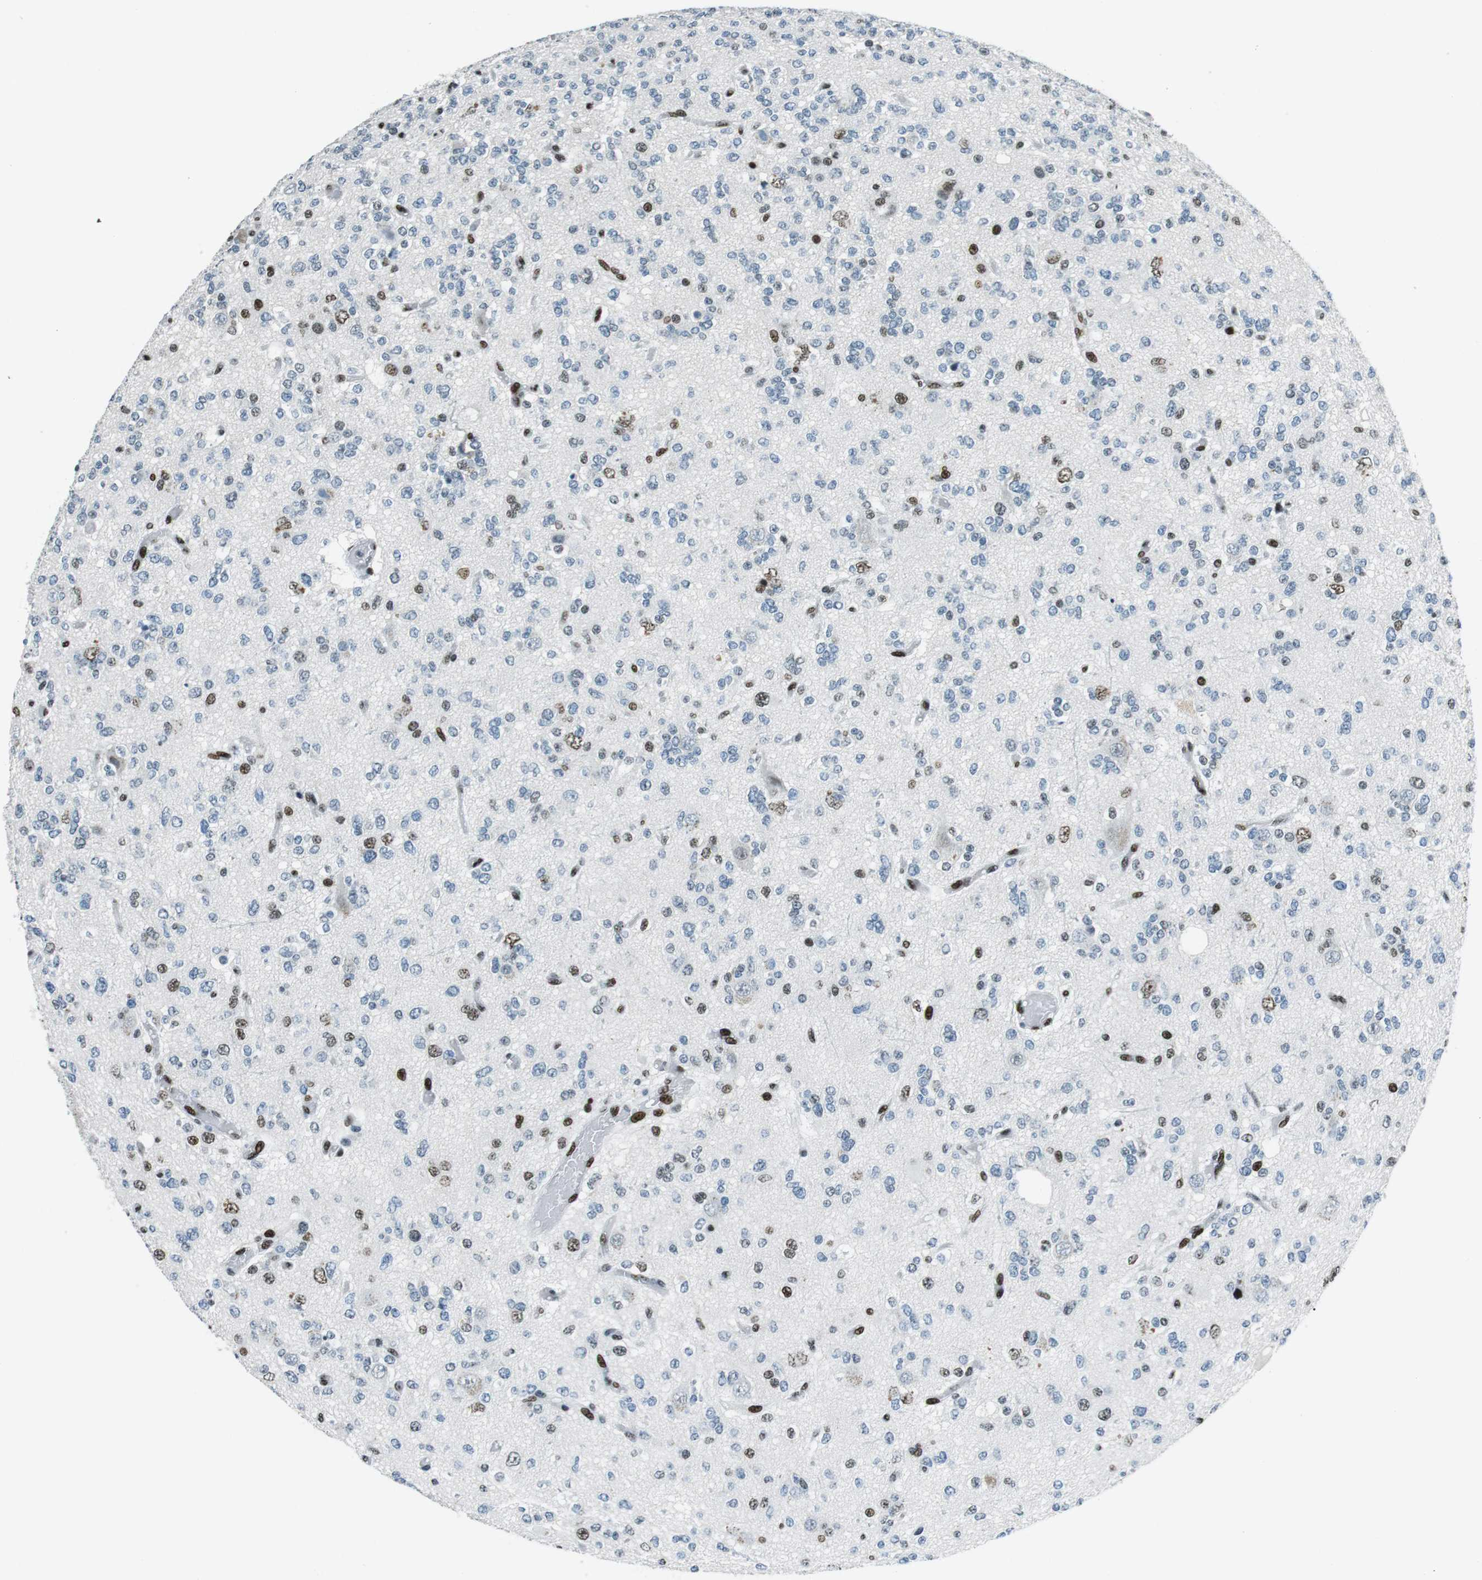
{"staining": {"intensity": "weak", "quantity": "<25%", "location": "nuclear"}, "tissue": "glioma", "cell_type": "Tumor cells", "image_type": "cancer", "snomed": [{"axis": "morphology", "description": "Glioma, malignant, Low grade"}, {"axis": "topography", "description": "Brain"}], "caption": "Tumor cells are negative for brown protein staining in glioma. (Brightfield microscopy of DAB immunohistochemistry (IHC) at high magnification).", "gene": "PML", "patient": {"sex": "male", "age": 38}}